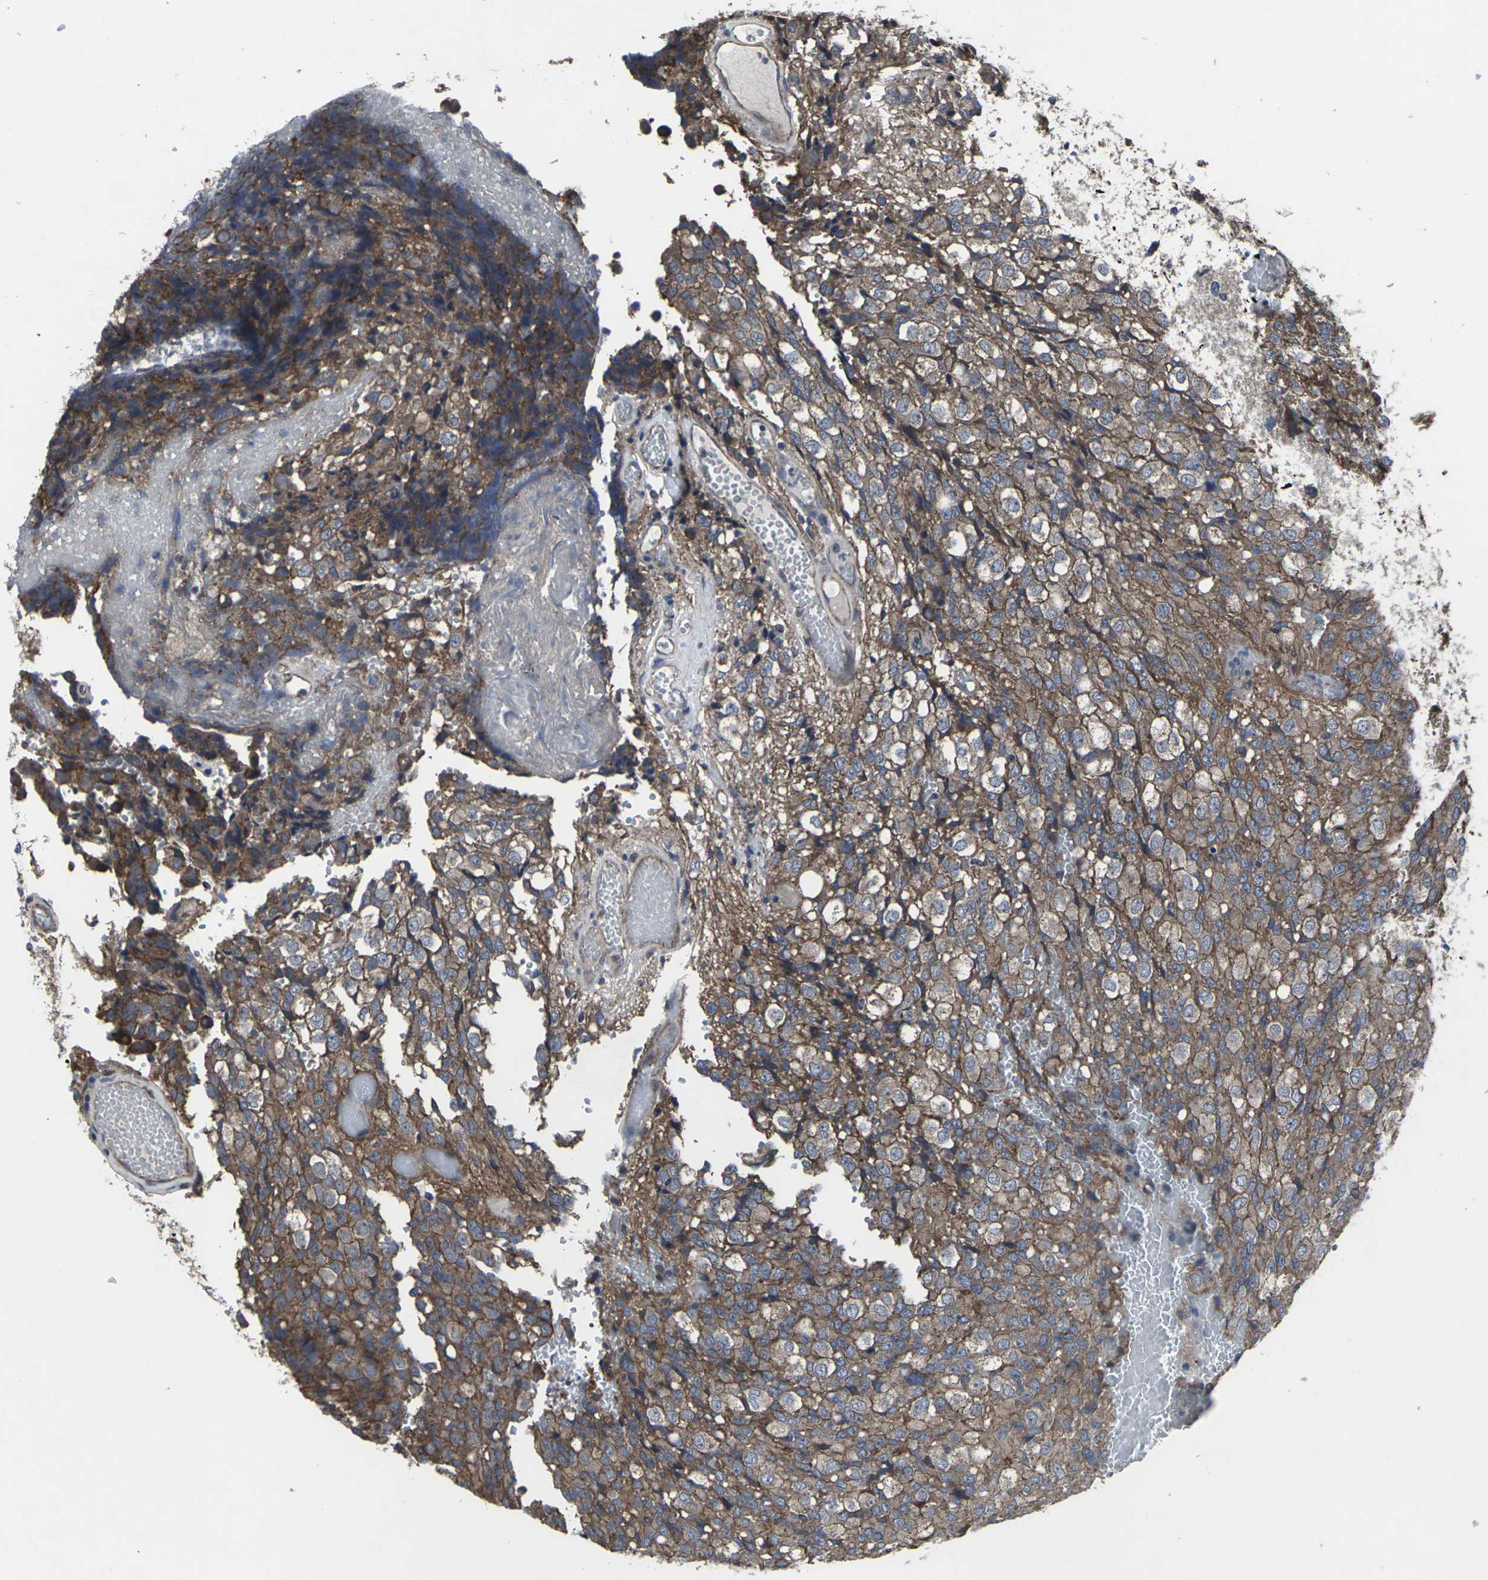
{"staining": {"intensity": "moderate", "quantity": "25%-75%", "location": "cytoplasmic/membranous"}, "tissue": "glioma", "cell_type": "Tumor cells", "image_type": "cancer", "snomed": [{"axis": "morphology", "description": "Glioma, malignant, High grade"}, {"axis": "topography", "description": "Brain"}], "caption": "Brown immunohistochemical staining in human glioma shows moderate cytoplasmic/membranous positivity in about 25%-75% of tumor cells.", "gene": "MAPKAPK2", "patient": {"sex": "male", "age": 32}}